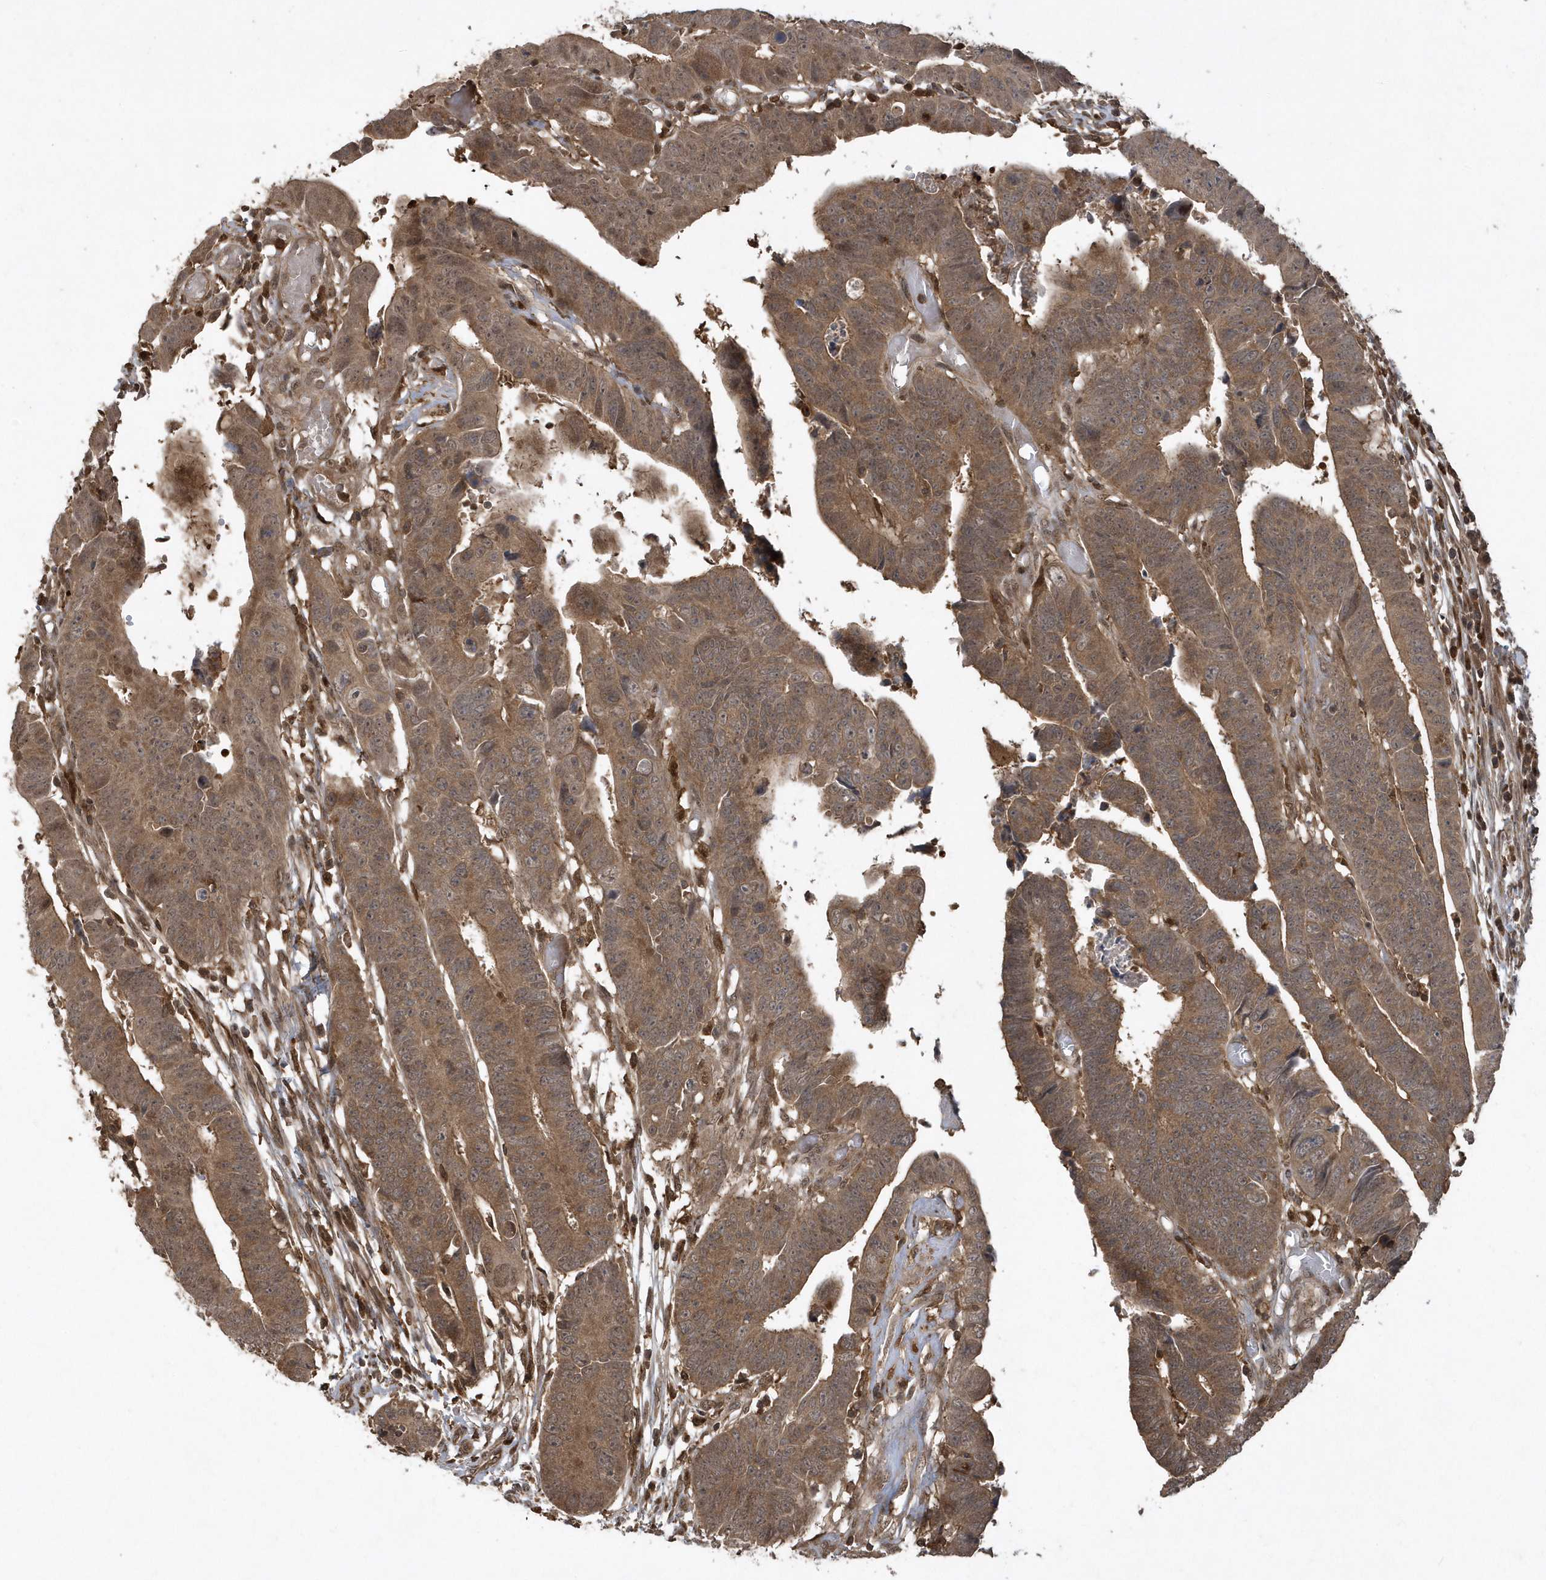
{"staining": {"intensity": "moderate", "quantity": ">75%", "location": "cytoplasmic/membranous"}, "tissue": "colorectal cancer", "cell_type": "Tumor cells", "image_type": "cancer", "snomed": [{"axis": "morphology", "description": "Adenocarcinoma, NOS"}, {"axis": "topography", "description": "Rectum"}], "caption": "DAB (3,3'-diaminobenzidine) immunohistochemical staining of colorectal cancer (adenocarcinoma) demonstrates moderate cytoplasmic/membranous protein expression in approximately >75% of tumor cells.", "gene": "LACC1", "patient": {"sex": "female", "age": 65}}